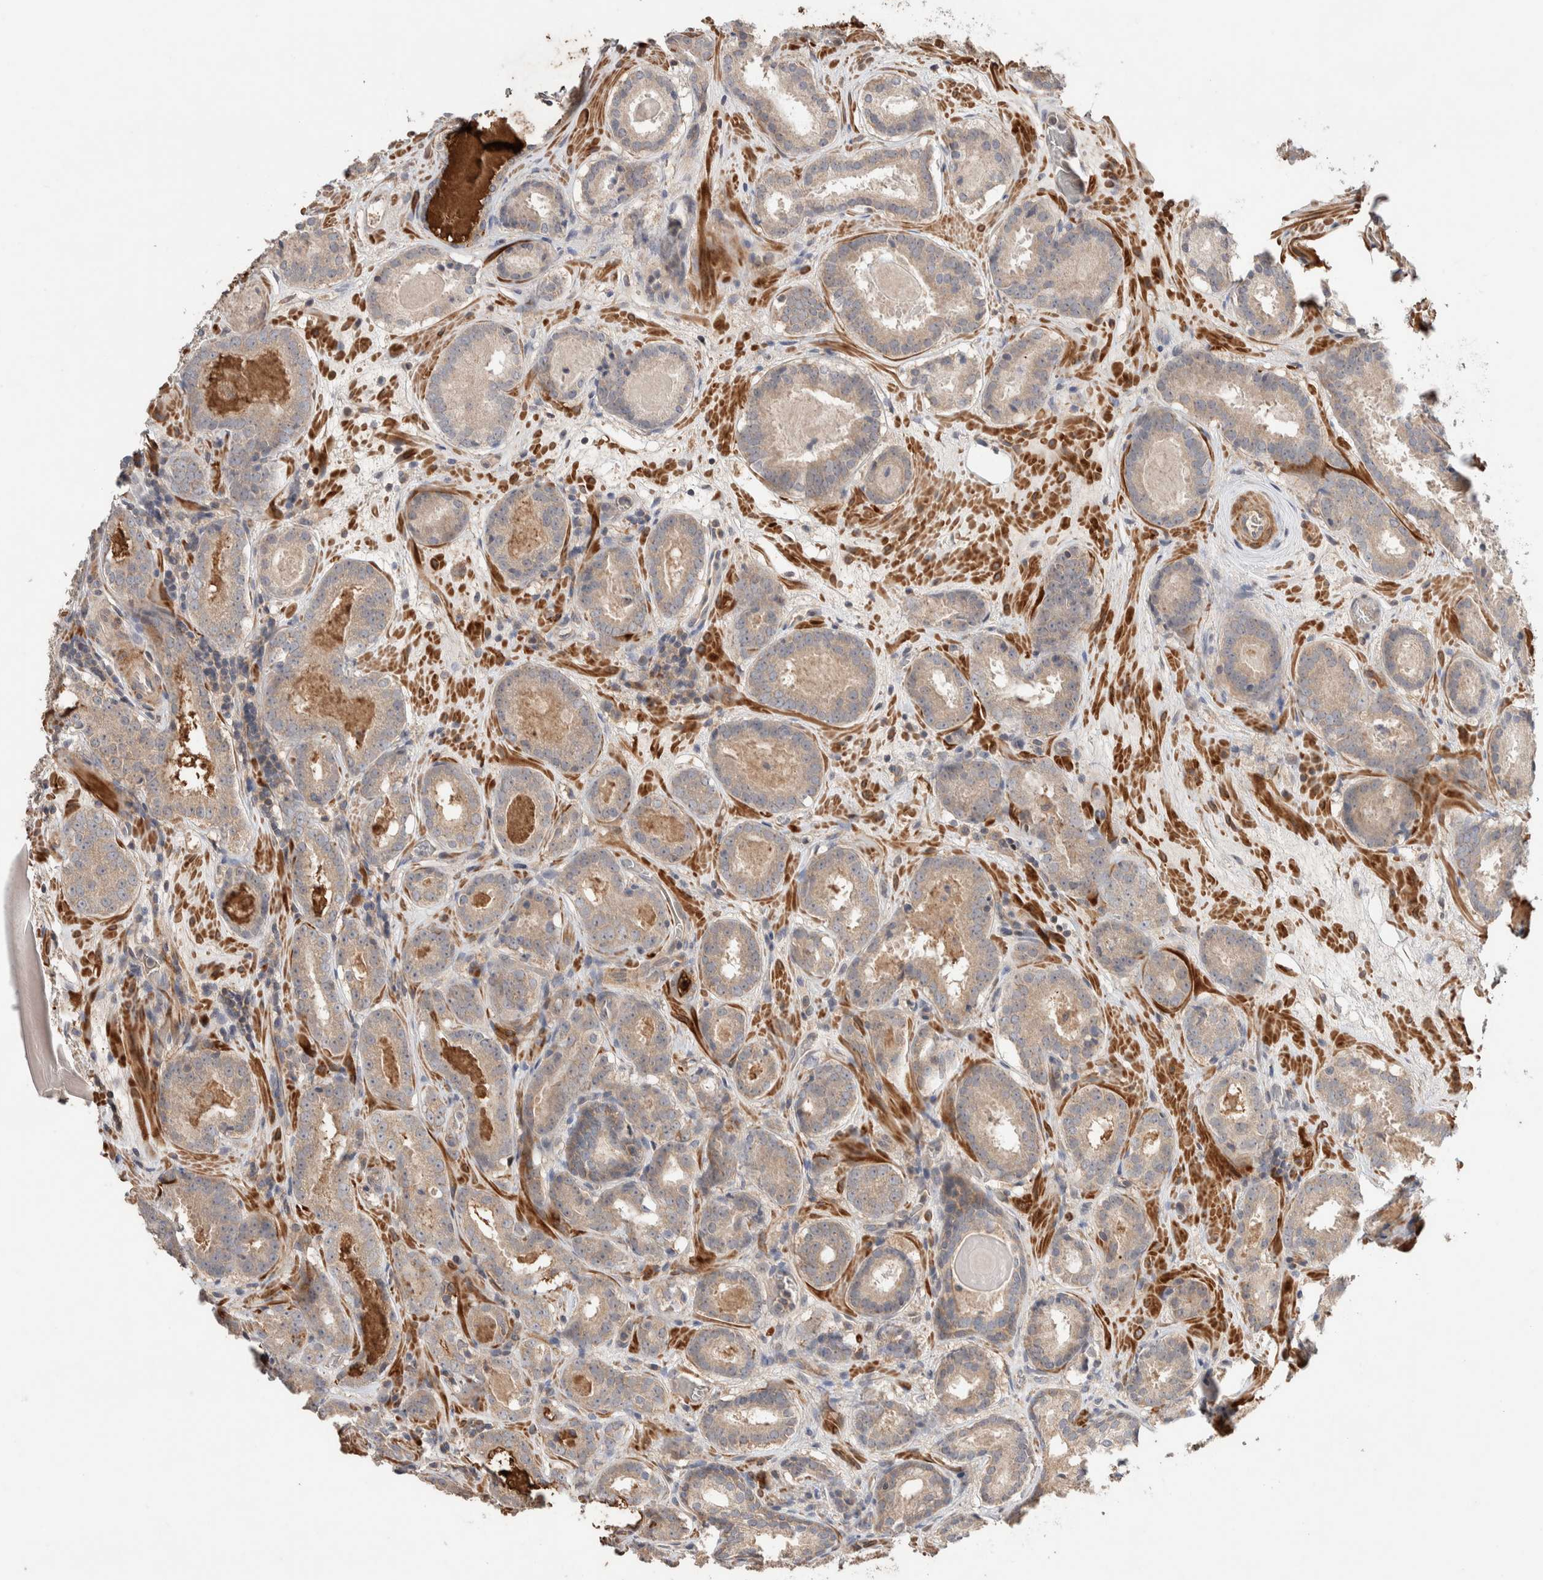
{"staining": {"intensity": "weak", "quantity": ">75%", "location": "cytoplasmic/membranous"}, "tissue": "prostate cancer", "cell_type": "Tumor cells", "image_type": "cancer", "snomed": [{"axis": "morphology", "description": "Adenocarcinoma, Low grade"}, {"axis": "topography", "description": "Prostate"}], "caption": "A micrograph of human adenocarcinoma (low-grade) (prostate) stained for a protein shows weak cytoplasmic/membranous brown staining in tumor cells. Nuclei are stained in blue.", "gene": "WDR91", "patient": {"sex": "male", "age": 69}}